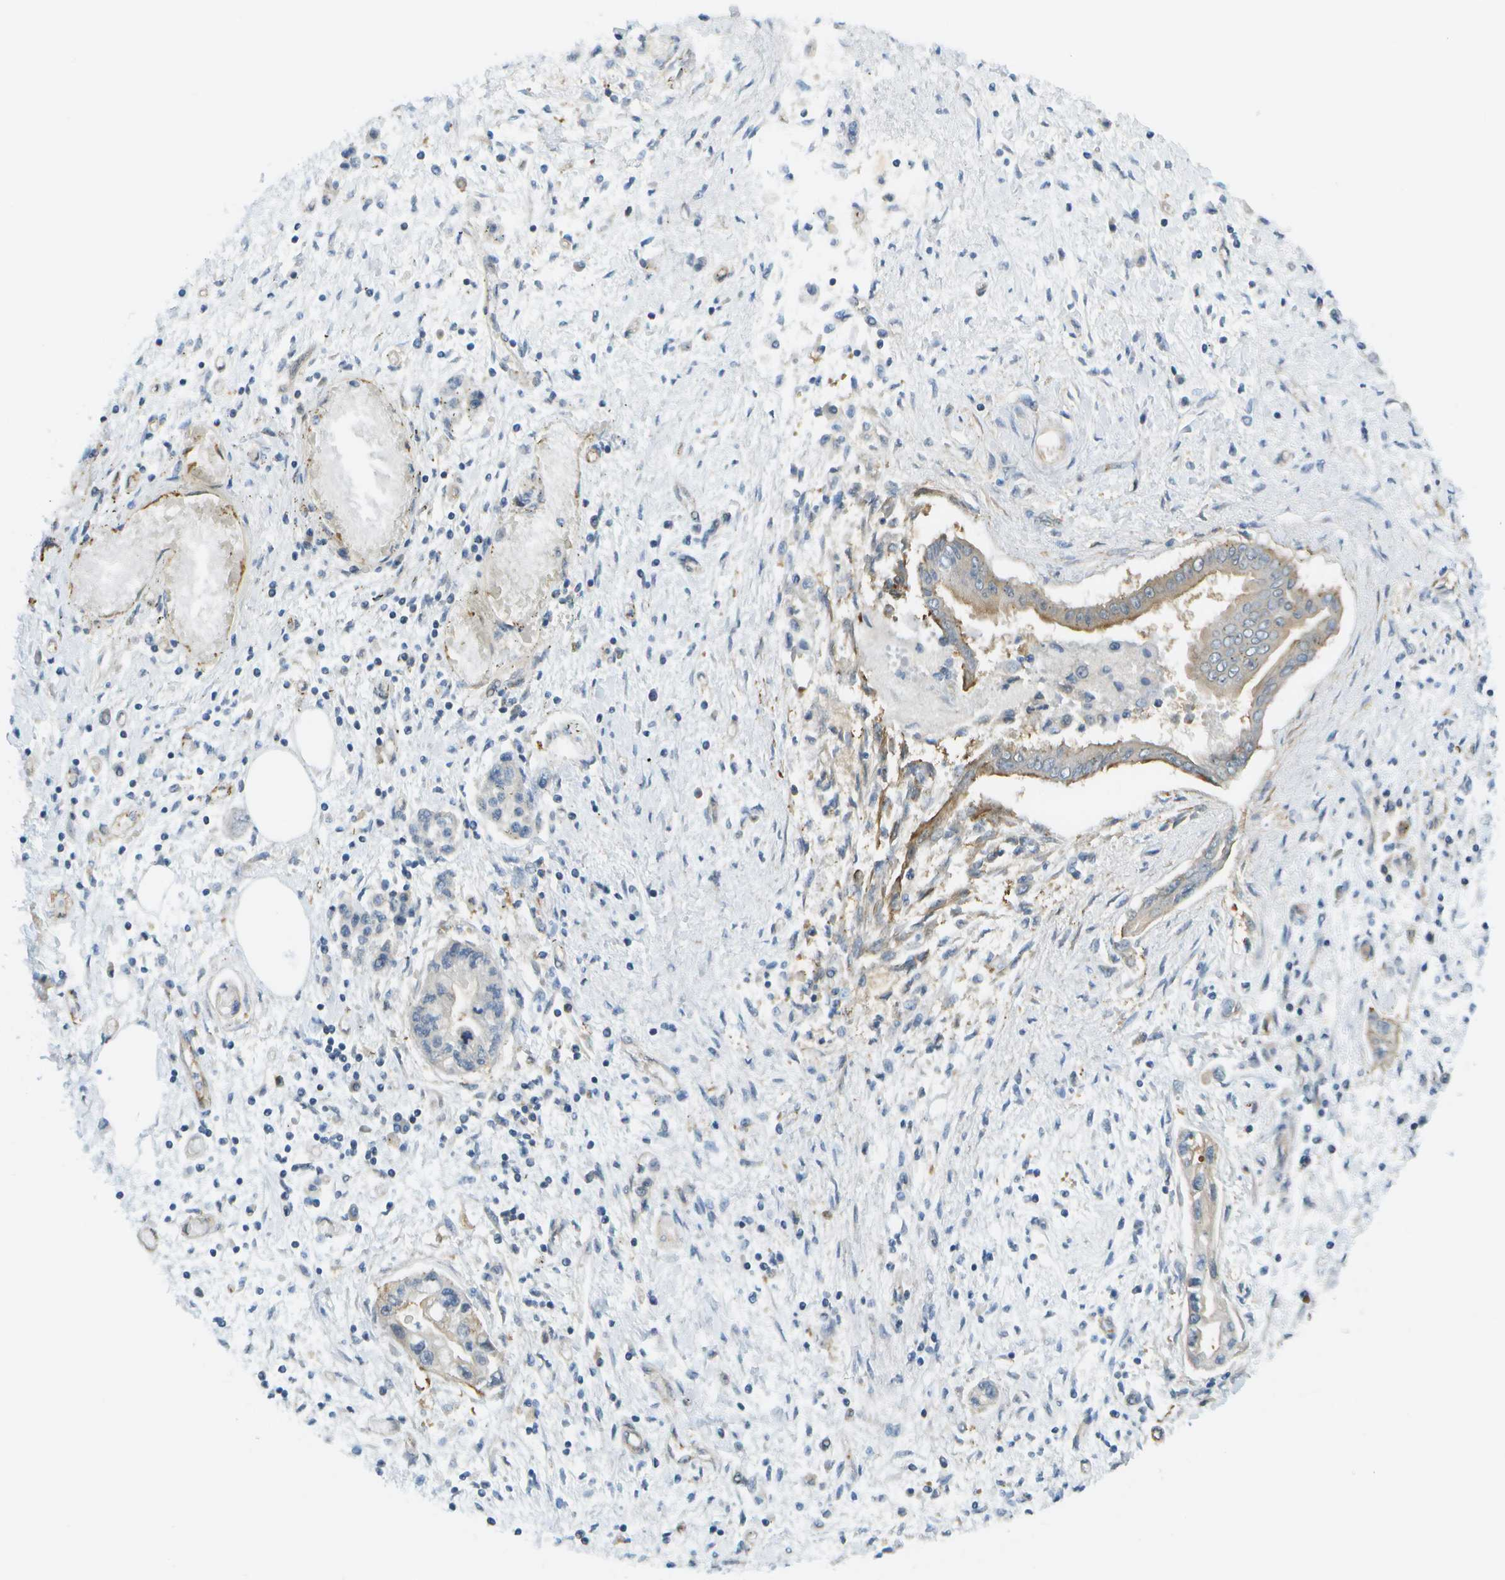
{"staining": {"intensity": "weak", "quantity": "25%-75%", "location": "cytoplasmic/membranous"}, "tissue": "pancreatic cancer", "cell_type": "Tumor cells", "image_type": "cancer", "snomed": [{"axis": "morphology", "description": "Adenocarcinoma, NOS"}, {"axis": "topography", "description": "Pancreas"}], "caption": "A brown stain shows weak cytoplasmic/membranous positivity of a protein in human pancreatic cancer tumor cells.", "gene": "KIAA0040", "patient": {"sex": "male", "age": 56}}